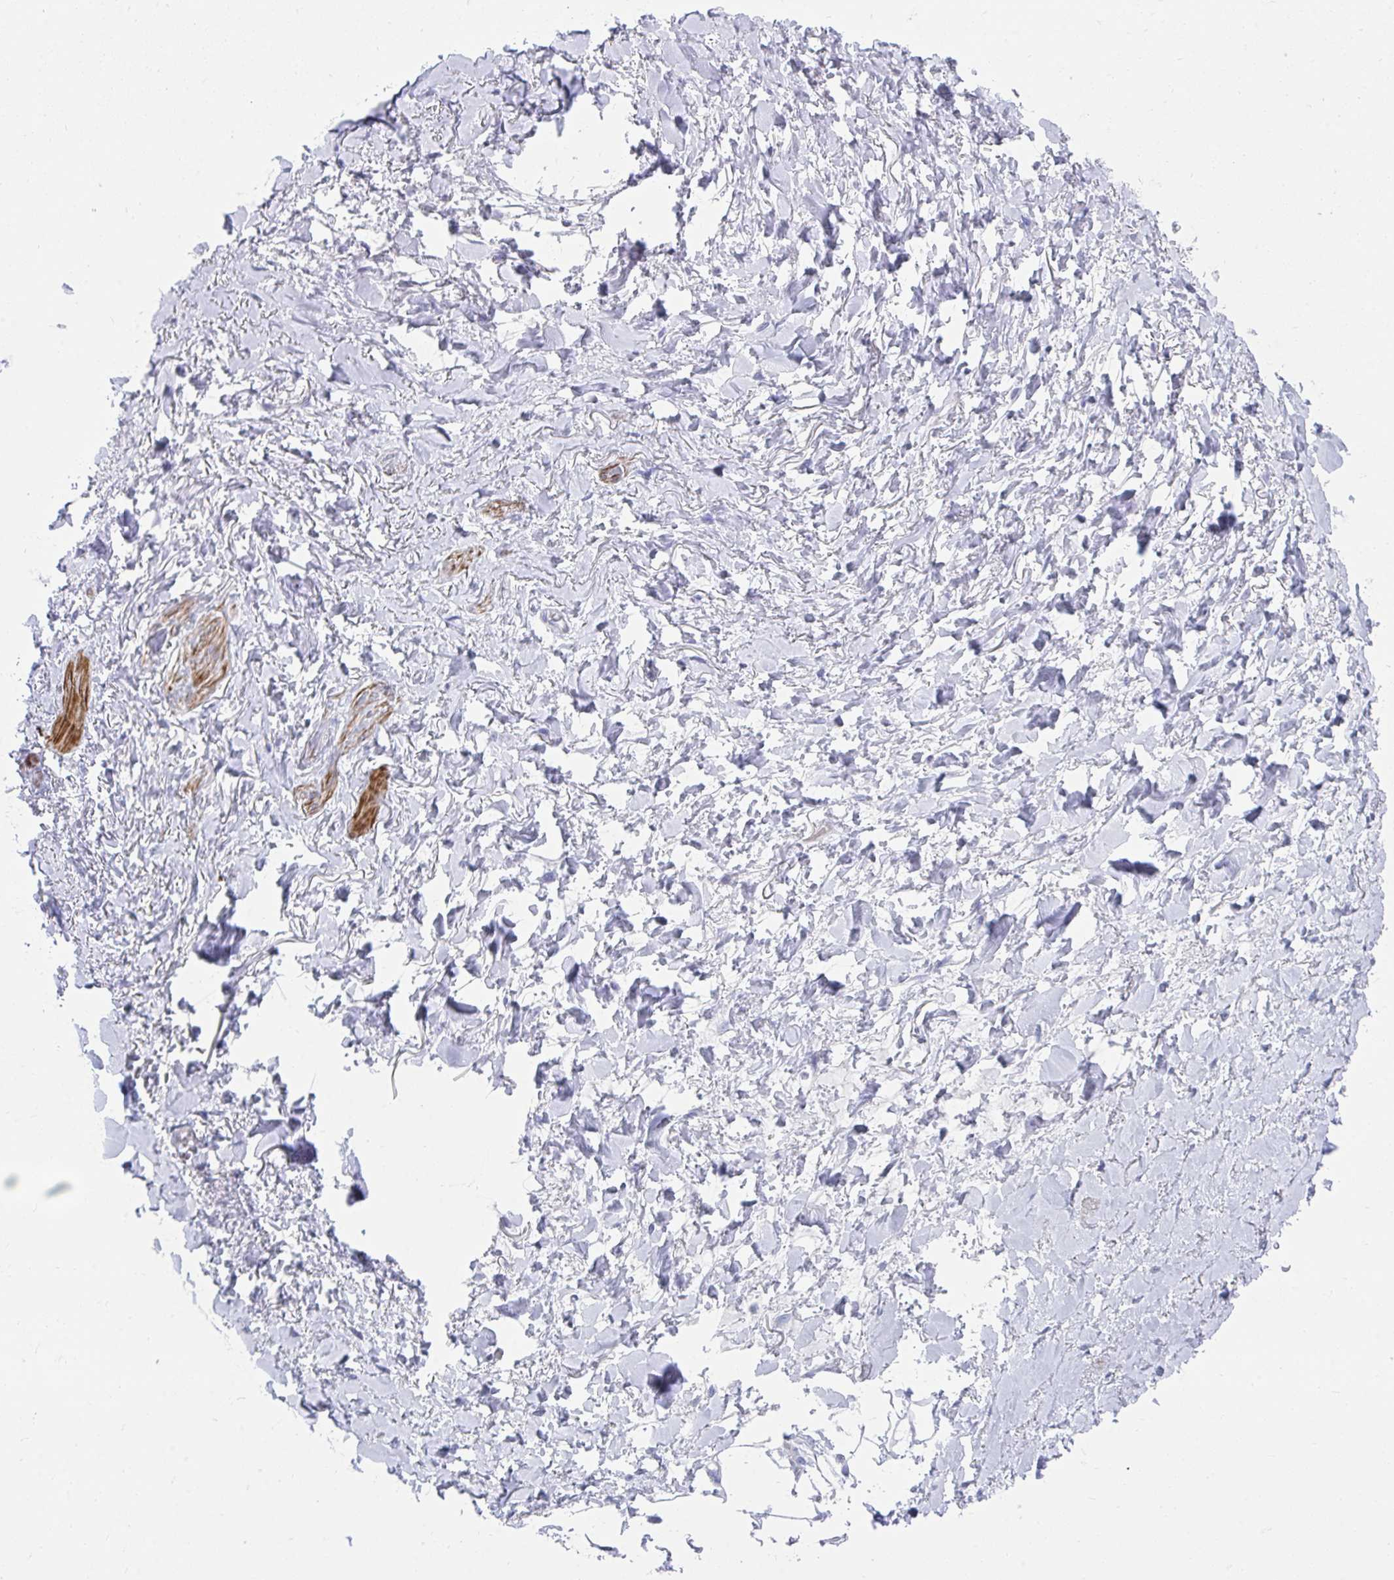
{"staining": {"intensity": "negative", "quantity": "none", "location": "none"}, "tissue": "soft tissue", "cell_type": "Fibroblasts", "image_type": "normal", "snomed": [{"axis": "morphology", "description": "Normal tissue, NOS"}, {"axis": "topography", "description": "Vagina"}, {"axis": "topography", "description": "Peripheral nerve tissue"}], "caption": "IHC histopathology image of normal soft tissue: human soft tissue stained with DAB shows no significant protein staining in fibroblasts. Nuclei are stained in blue.", "gene": "CSTB", "patient": {"sex": "female", "age": 71}}